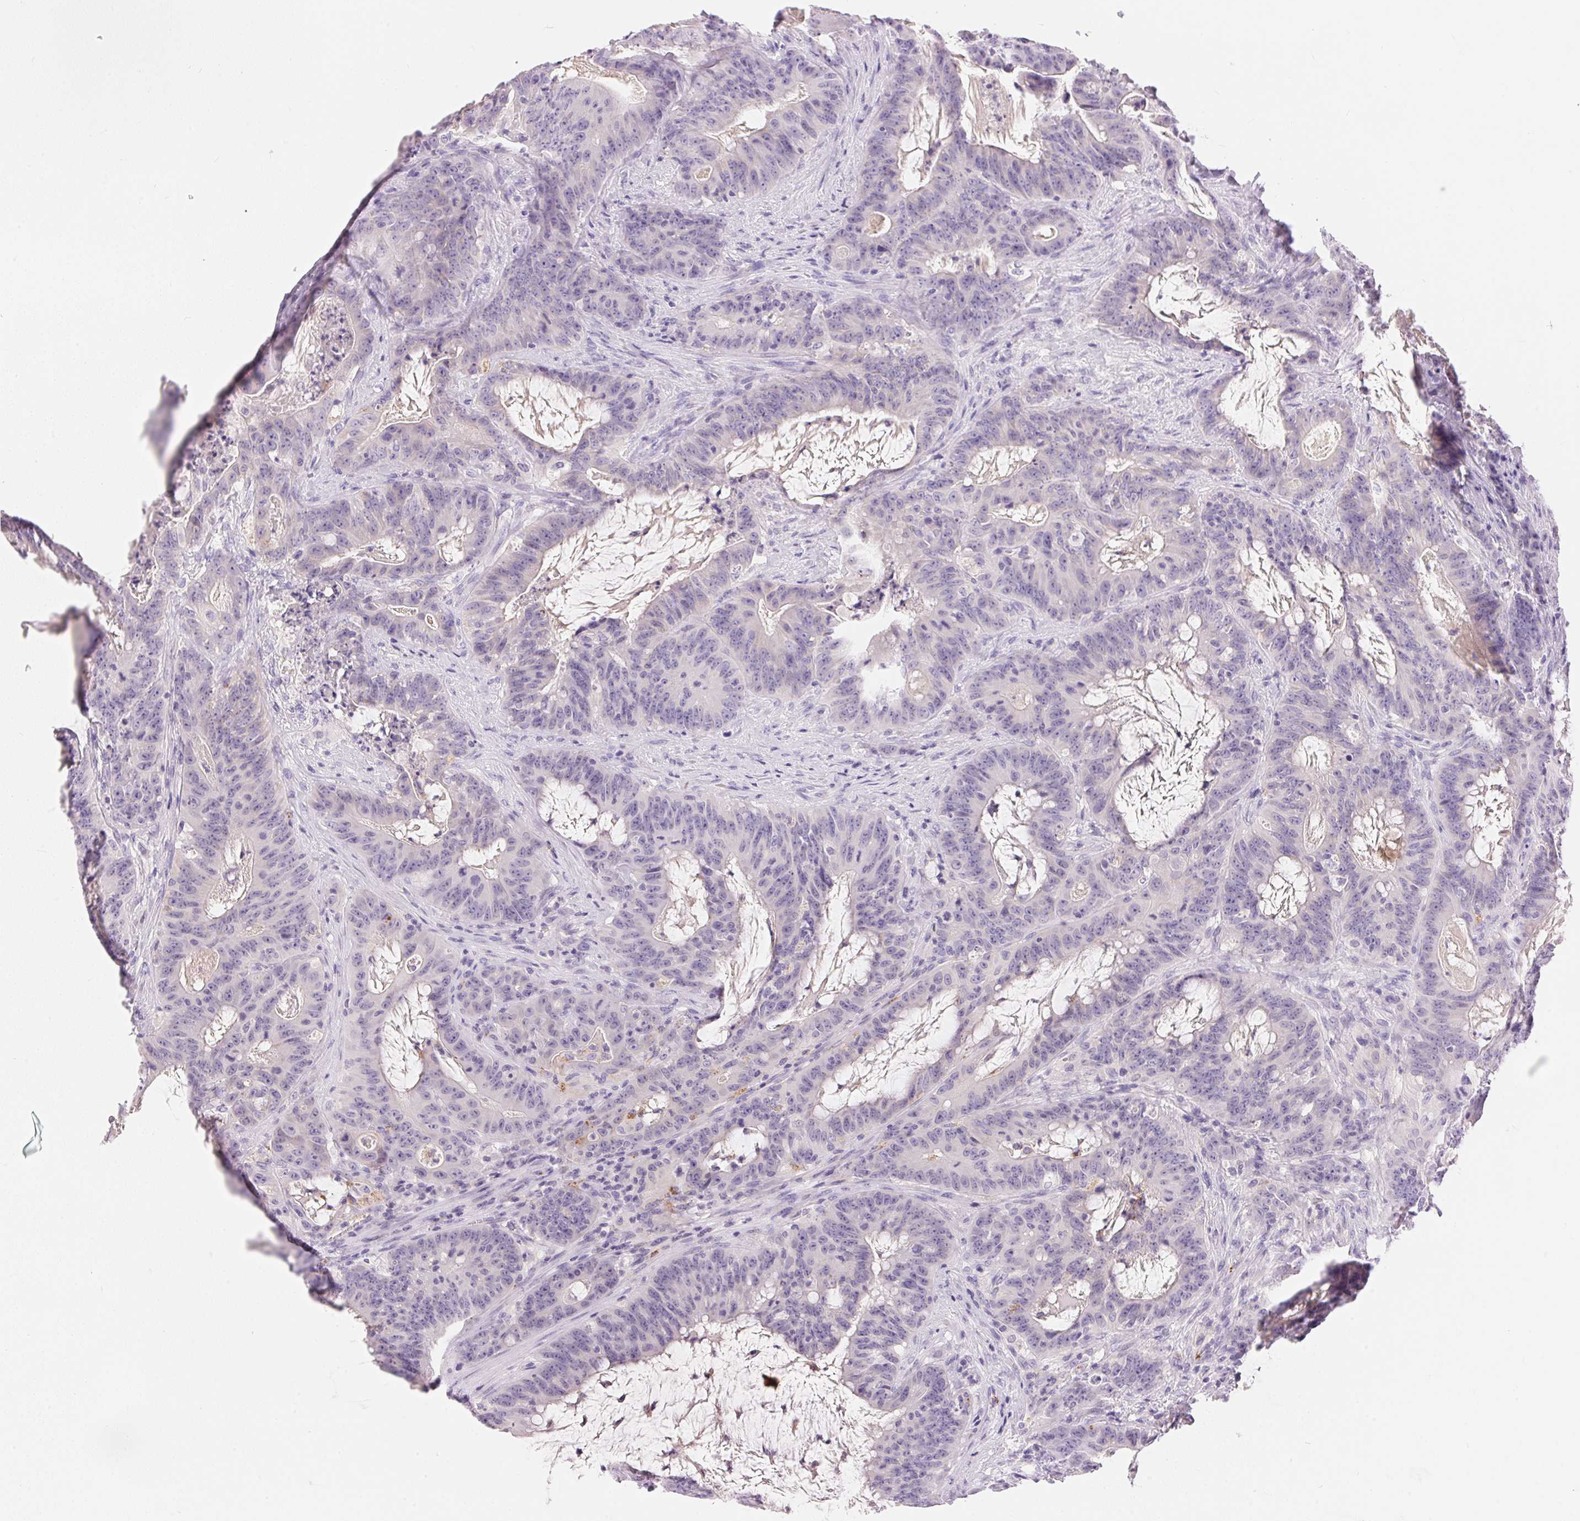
{"staining": {"intensity": "moderate", "quantity": "<25%", "location": "cytoplasmic/membranous"}, "tissue": "colorectal cancer", "cell_type": "Tumor cells", "image_type": "cancer", "snomed": [{"axis": "morphology", "description": "Adenocarcinoma, NOS"}, {"axis": "topography", "description": "Colon"}], "caption": "Protein expression analysis of adenocarcinoma (colorectal) displays moderate cytoplasmic/membranous positivity in about <25% of tumor cells.", "gene": "PNLIPRP3", "patient": {"sex": "male", "age": 33}}